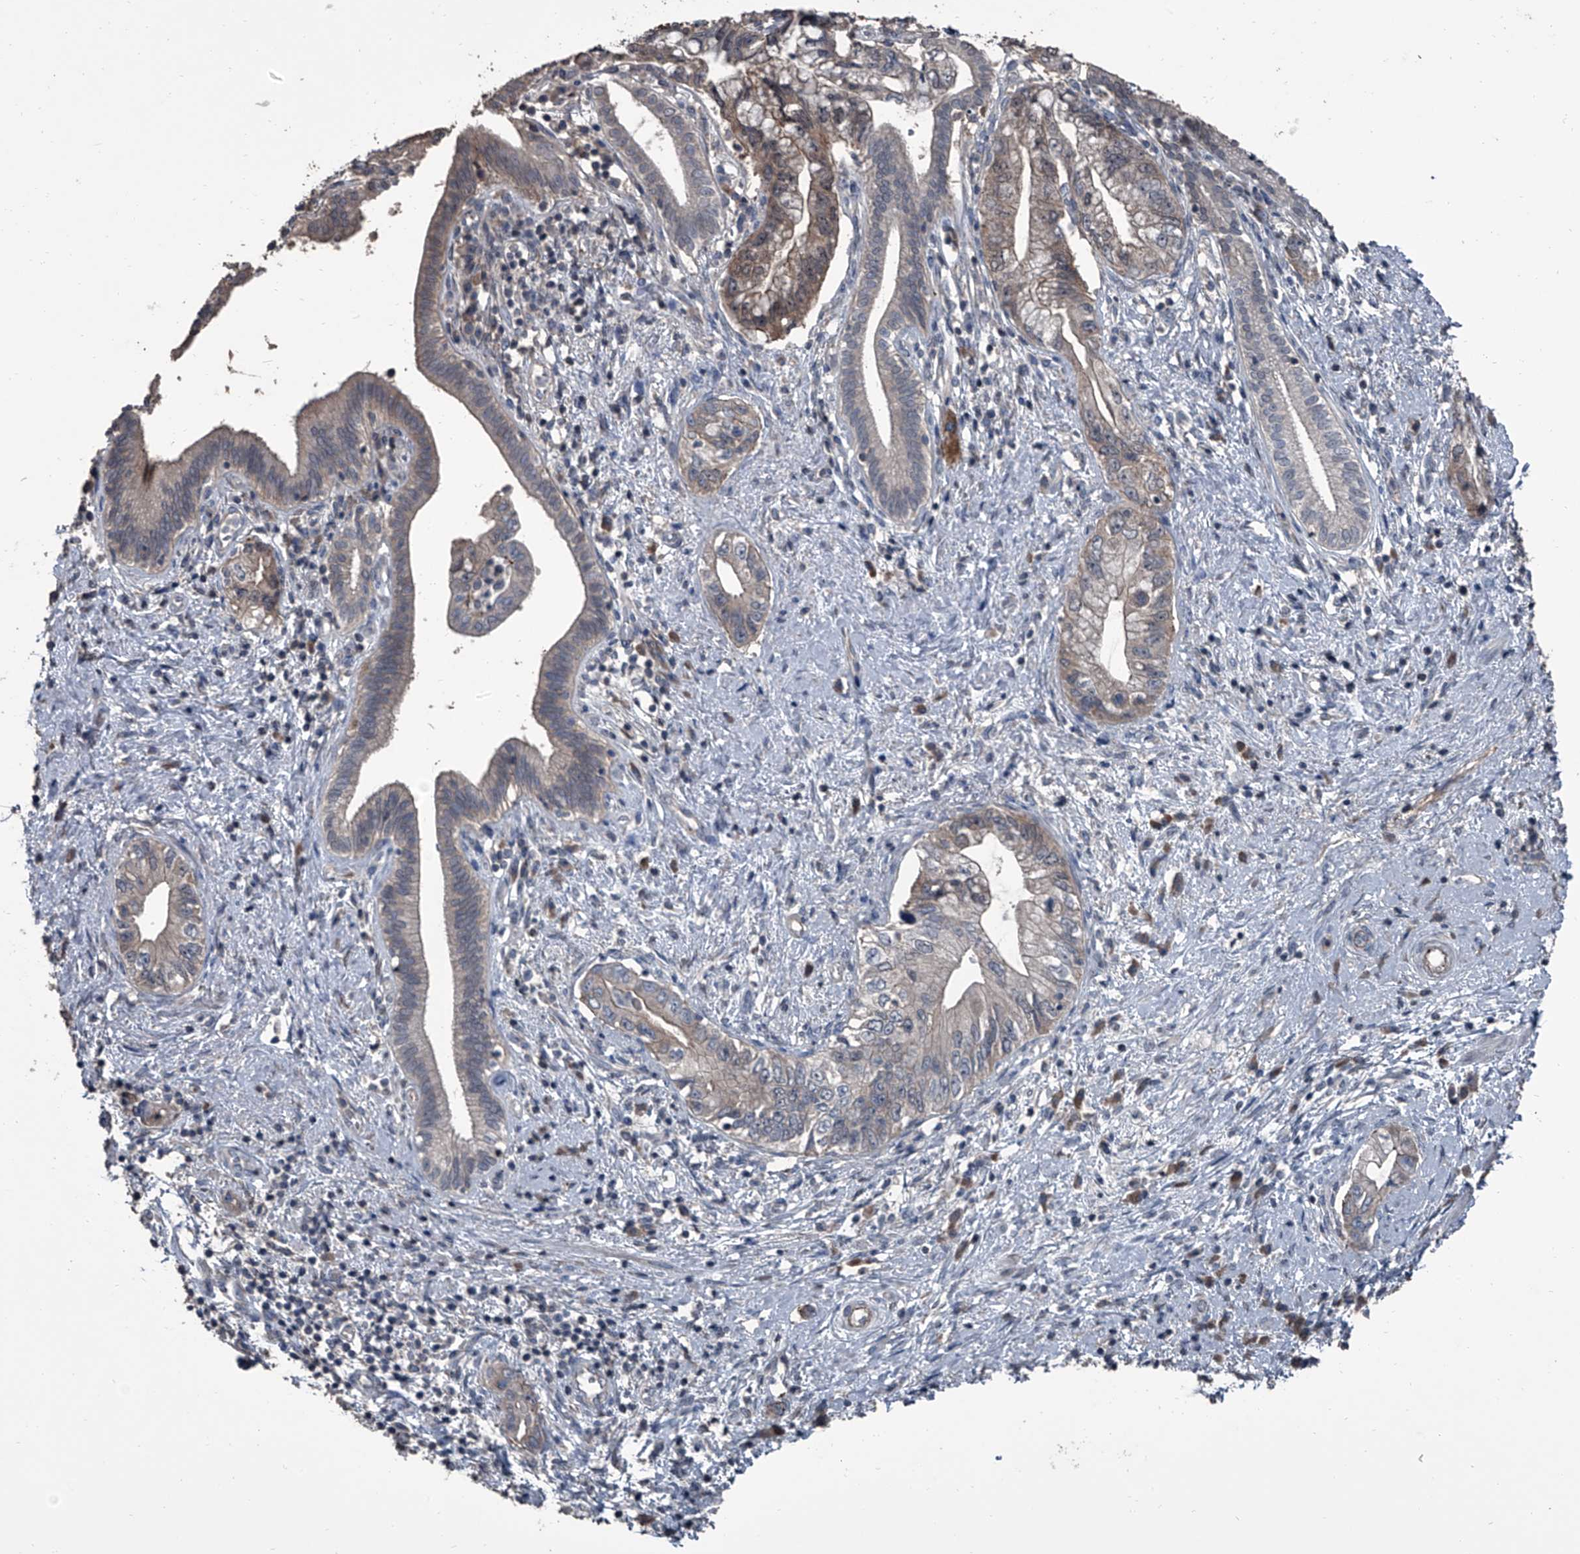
{"staining": {"intensity": "moderate", "quantity": "<25%", "location": "cytoplasmic/membranous"}, "tissue": "pancreatic cancer", "cell_type": "Tumor cells", "image_type": "cancer", "snomed": [{"axis": "morphology", "description": "Adenocarcinoma, NOS"}, {"axis": "topography", "description": "Pancreas"}], "caption": "IHC (DAB) staining of pancreatic cancer (adenocarcinoma) shows moderate cytoplasmic/membranous protein staining in about <25% of tumor cells. (DAB = brown stain, brightfield microscopy at high magnification).", "gene": "OARD1", "patient": {"sex": "female", "age": 73}}